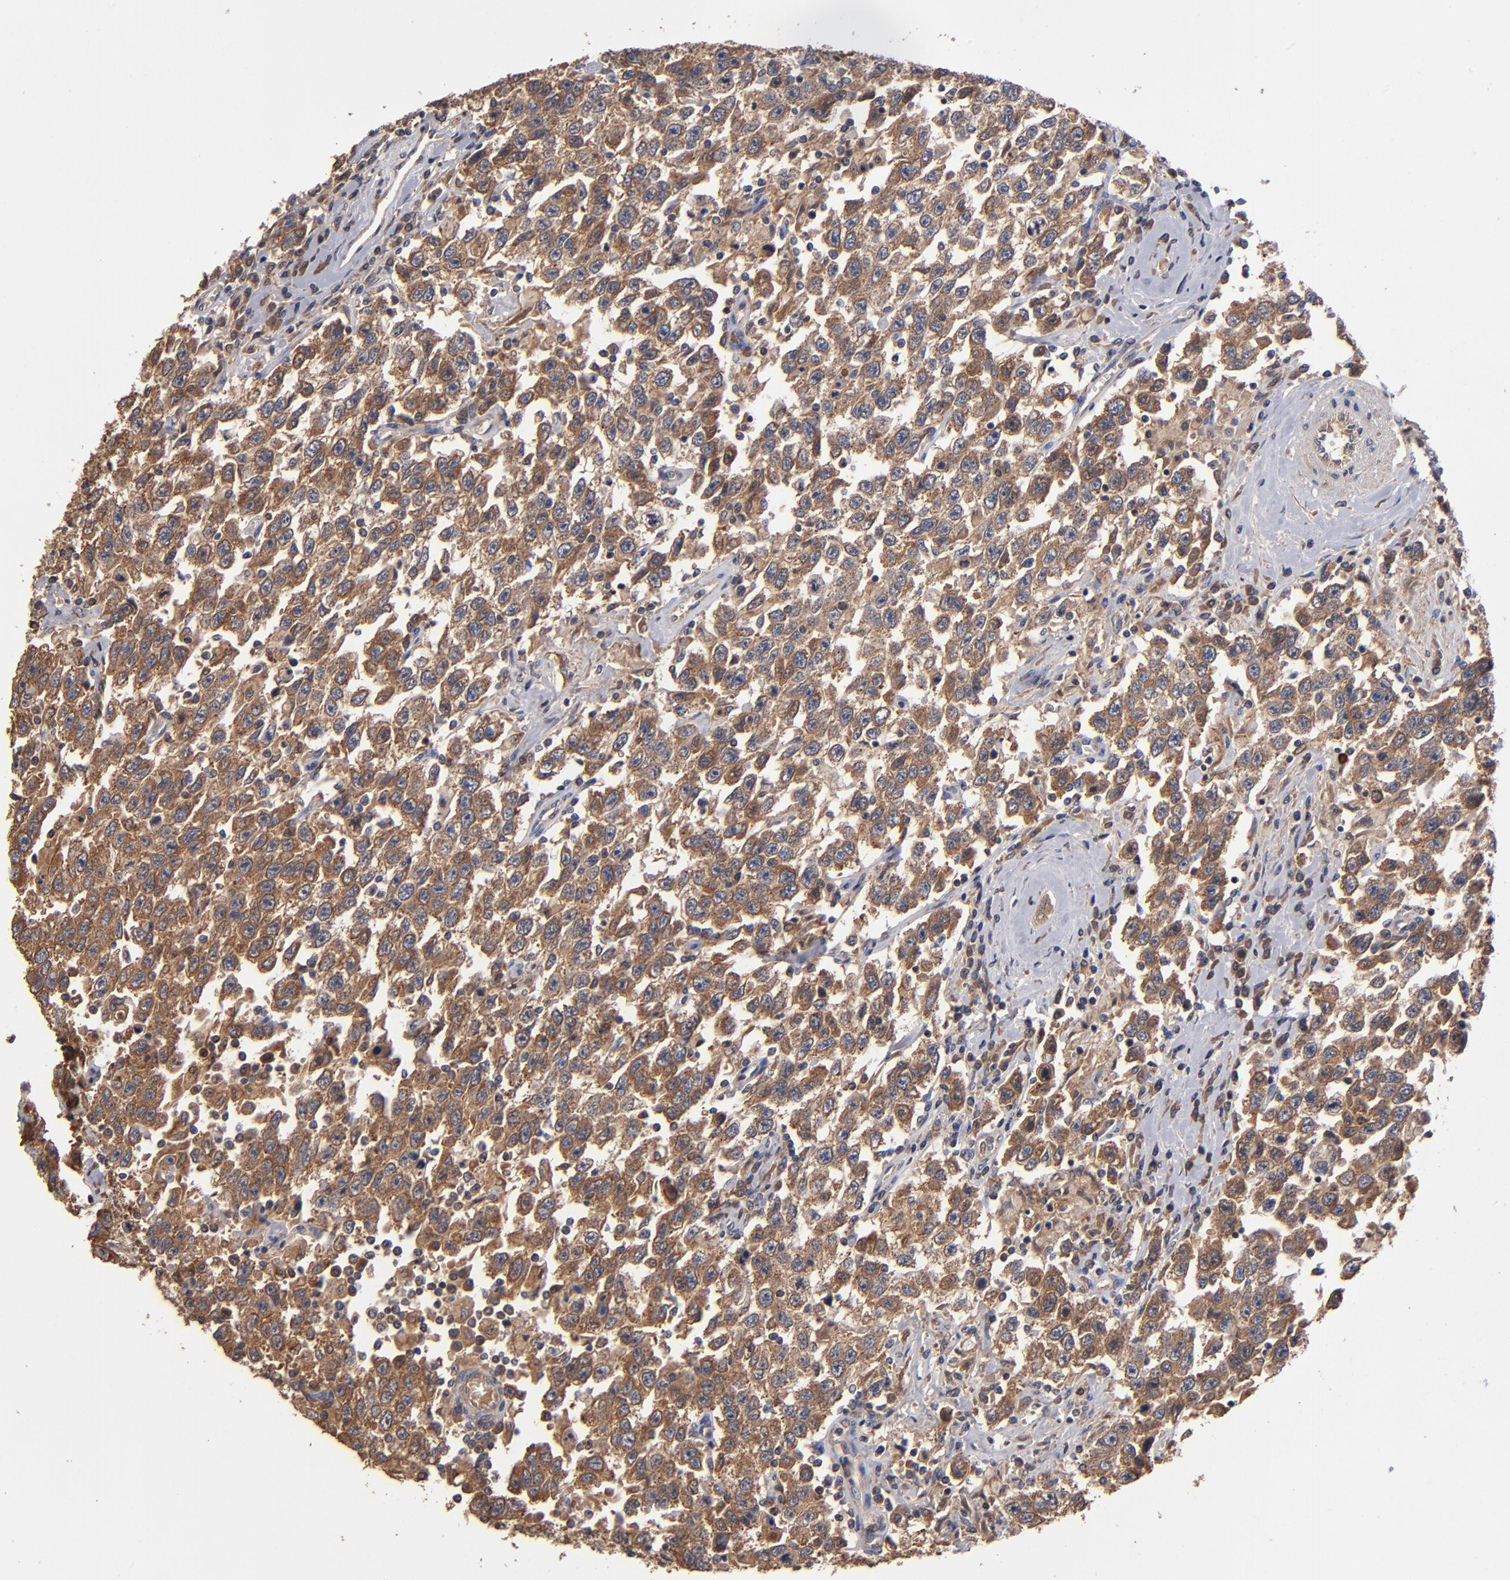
{"staining": {"intensity": "strong", "quantity": ">75%", "location": "cytoplasmic/membranous"}, "tissue": "testis cancer", "cell_type": "Tumor cells", "image_type": "cancer", "snomed": [{"axis": "morphology", "description": "Seminoma, NOS"}, {"axis": "topography", "description": "Testis"}], "caption": "High-magnification brightfield microscopy of testis seminoma stained with DAB (3,3'-diaminobenzidine) (brown) and counterstained with hematoxylin (blue). tumor cells exhibit strong cytoplasmic/membranous positivity is present in approximately>75% of cells.", "gene": "BDKRB1", "patient": {"sex": "male", "age": 41}}